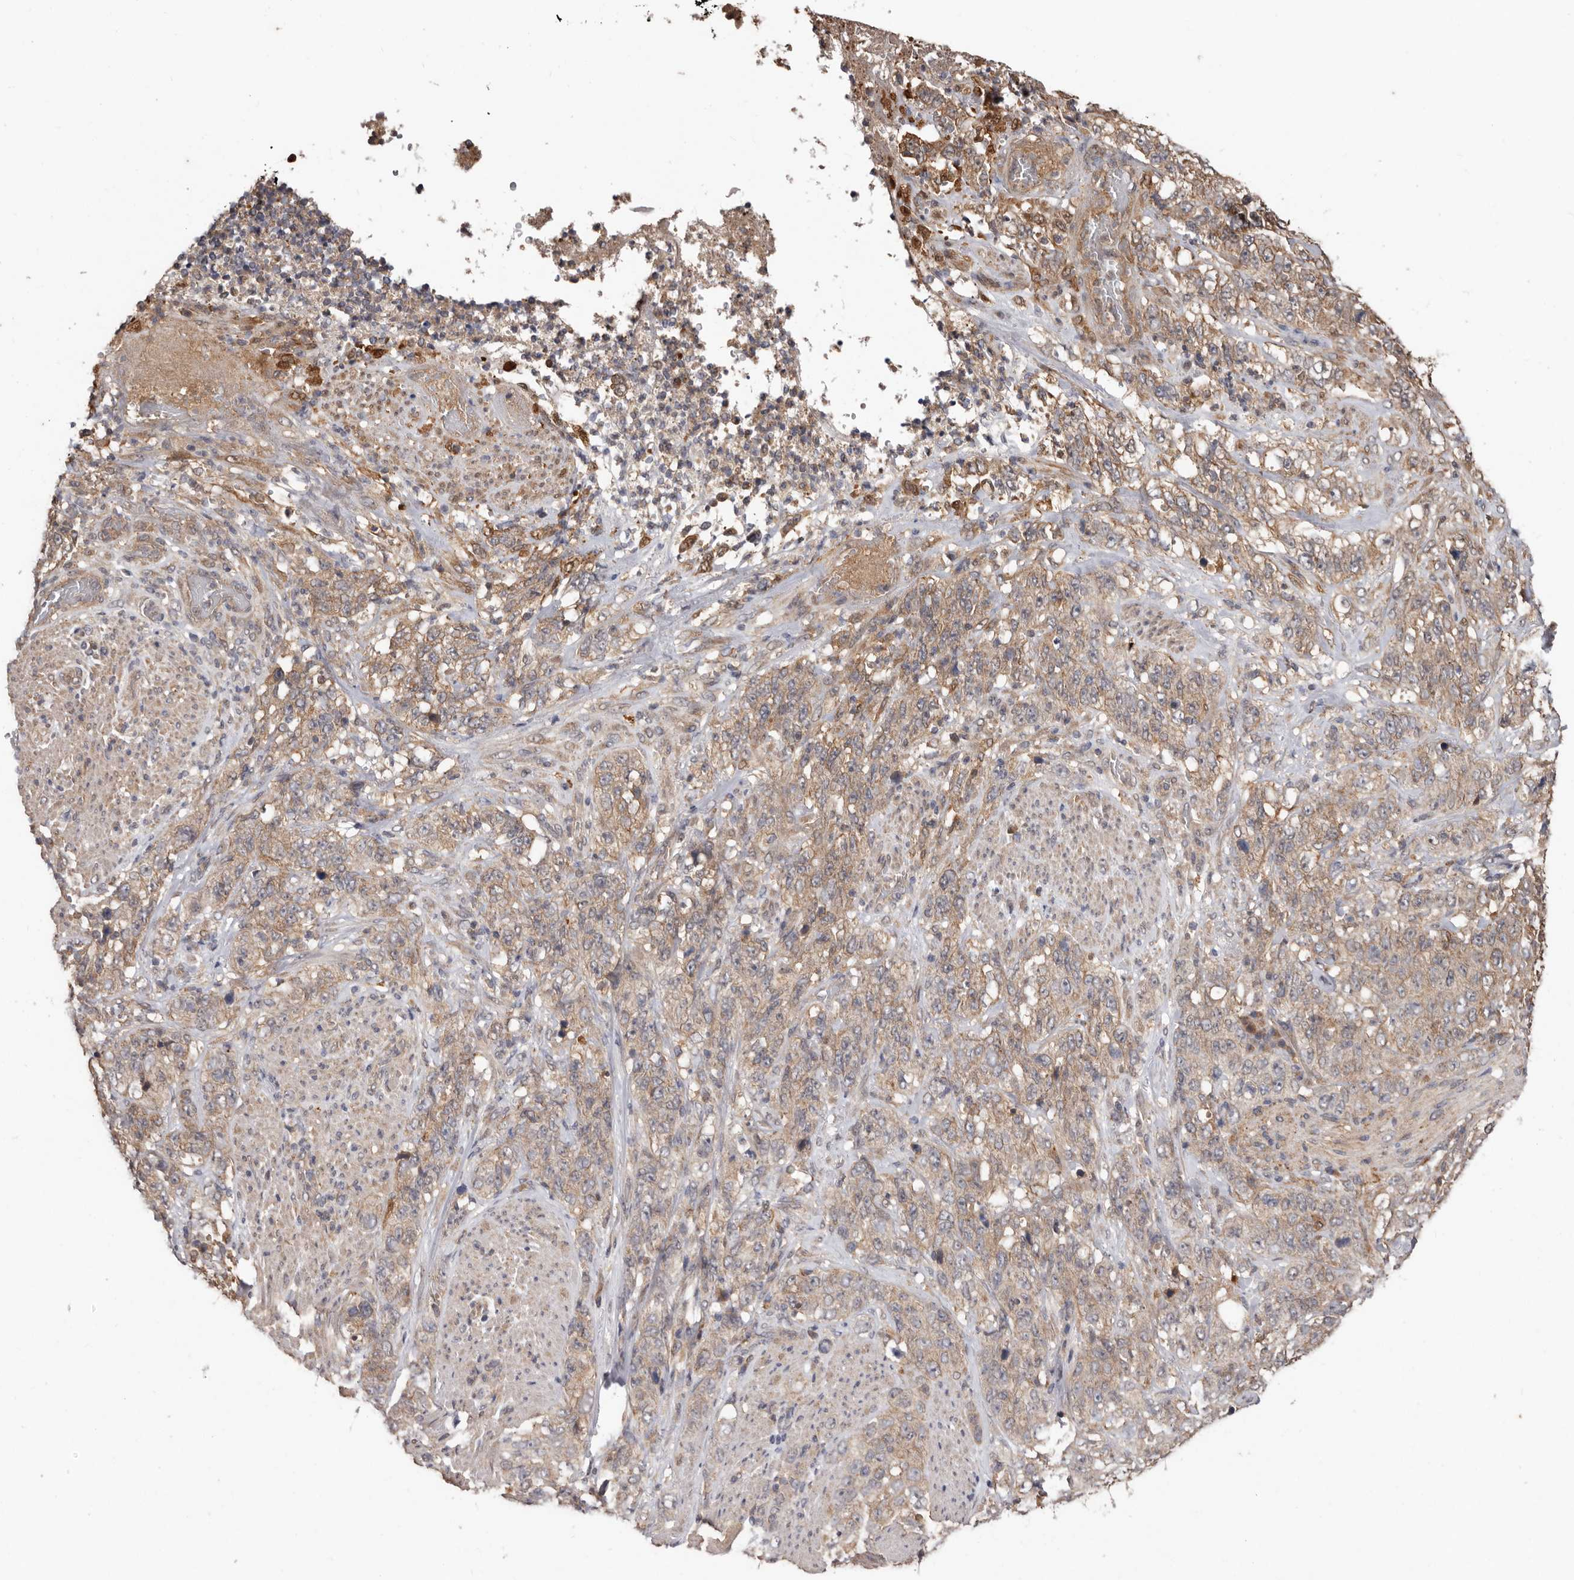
{"staining": {"intensity": "weak", "quantity": ">75%", "location": "cytoplasmic/membranous"}, "tissue": "stomach cancer", "cell_type": "Tumor cells", "image_type": "cancer", "snomed": [{"axis": "morphology", "description": "Adenocarcinoma, NOS"}, {"axis": "topography", "description": "Stomach"}], "caption": "Adenocarcinoma (stomach) stained with a brown dye displays weak cytoplasmic/membranous positive expression in approximately >75% of tumor cells.", "gene": "RSPO2", "patient": {"sex": "male", "age": 48}}